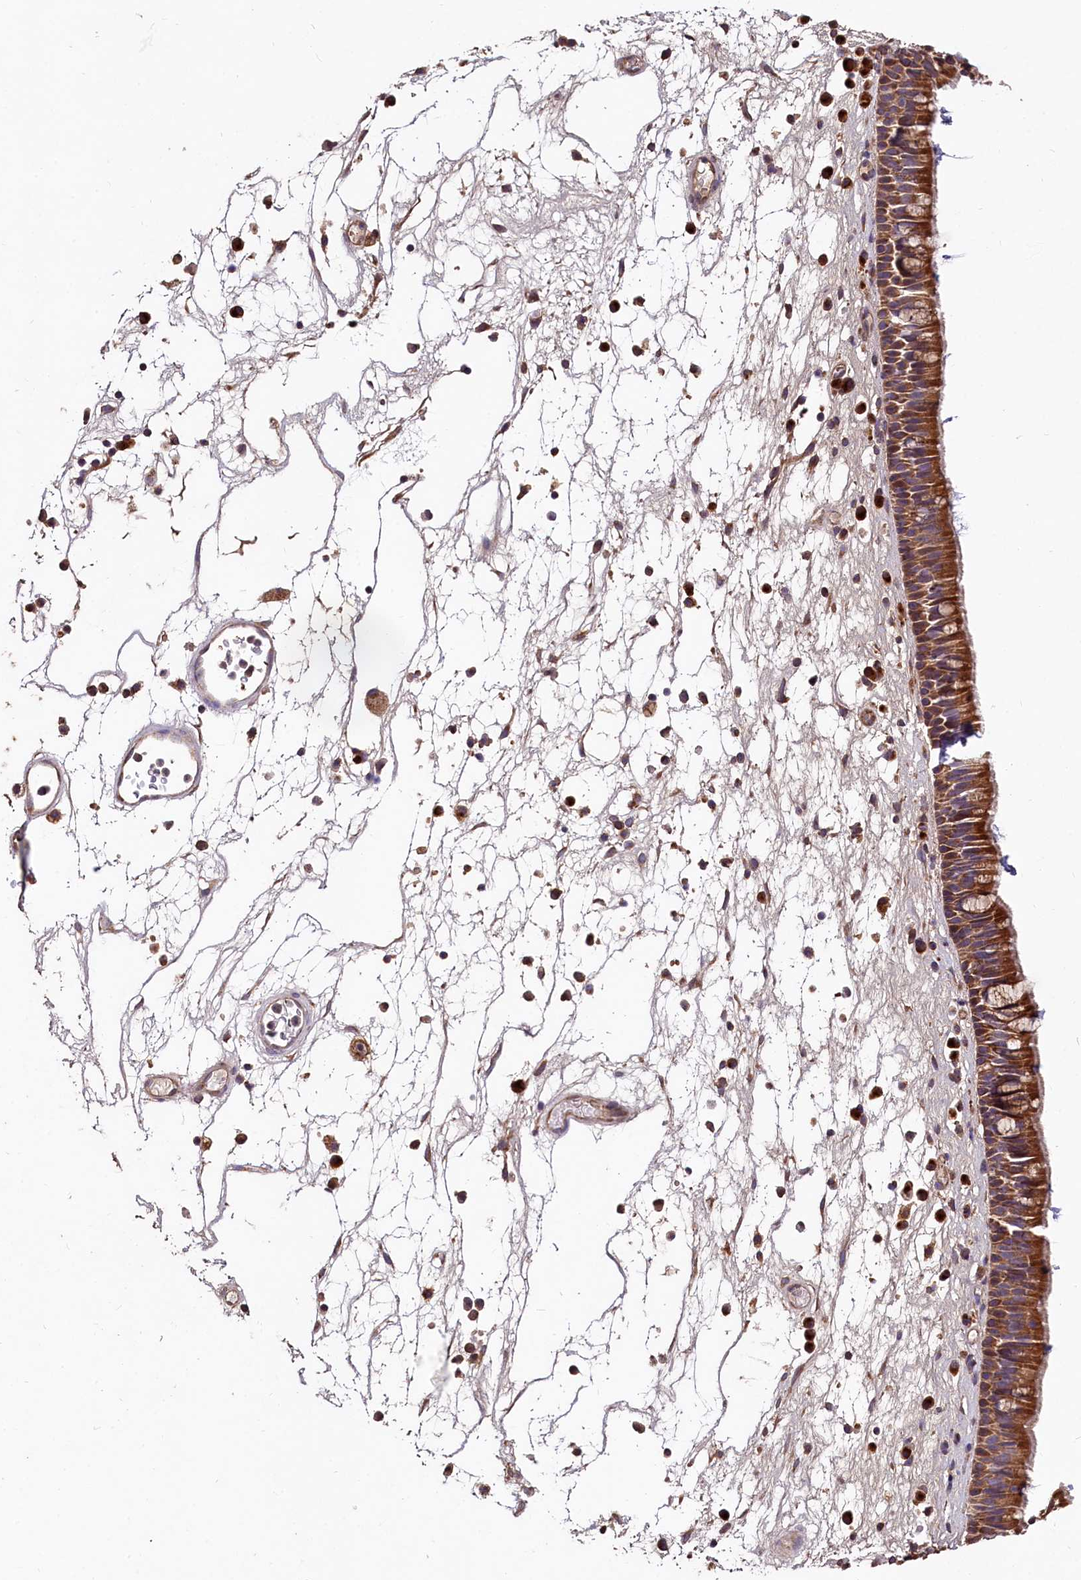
{"staining": {"intensity": "strong", "quantity": ">75%", "location": "cytoplasmic/membranous"}, "tissue": "nasopharynx", "cell_type": "Respiratory epithelial cells", "image_type": "normal", "snomed": [{"axis": "morphology", "description": "Normal tissue, NOS"}, {"axis": "morphology", "description": "Inflammation, NOS"}, {"axis": "morphology", "description": "Malignant melanoma, Metastatic site"}, {"axis": "topography", "description": "Nasopharynx"}], "caption": "A brown stain labels strong cytoplasmic/membranous expression of a protein in respiratory epithelial cells of benign human nasopharynx.", "gene": "SPRYD3", "patient": {"sex": "male", "age": 70}}